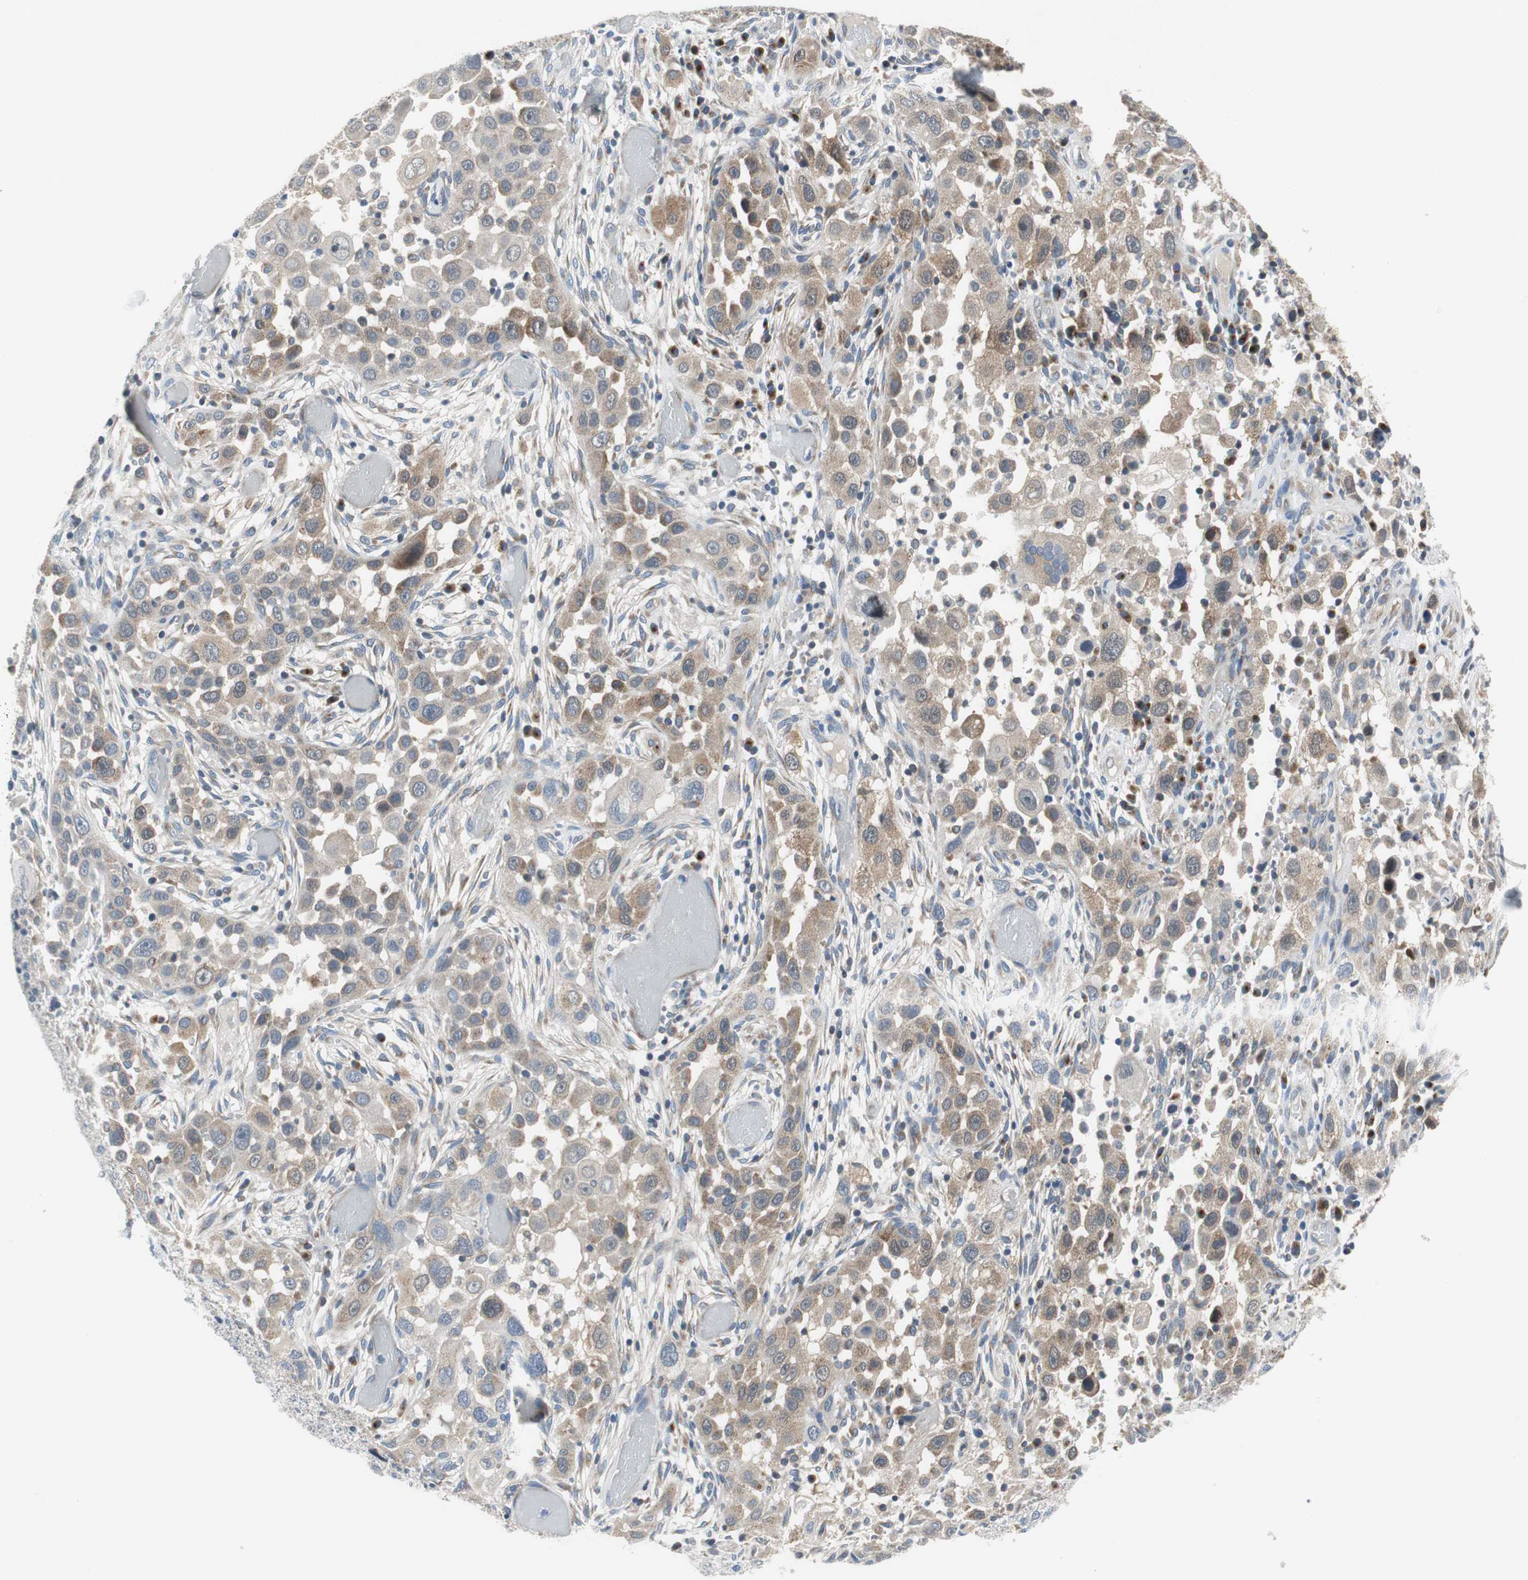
{"staining": {"intensity": "moderate", "quantity": ">75%", "location": "cytoplasmic/membranous"}, "tissue": "head and neck cancer", "cell_type": "Tumor cells", "image_type": "cancer", "snomed": [{"axis": "morphology", "description": "Carcinoma, NOS"}, {"axis": "topography", "description": "Head-Neck"}], "caption": "Approximately >75% of tumor cells in human carcinoma (head and neck) reveal moderate cytoplasmic/membranous protein staining as visualized by brown immunohistochemical staining.", "gene": "PLAA", "patient": {"sex": "male", "age": 87}}